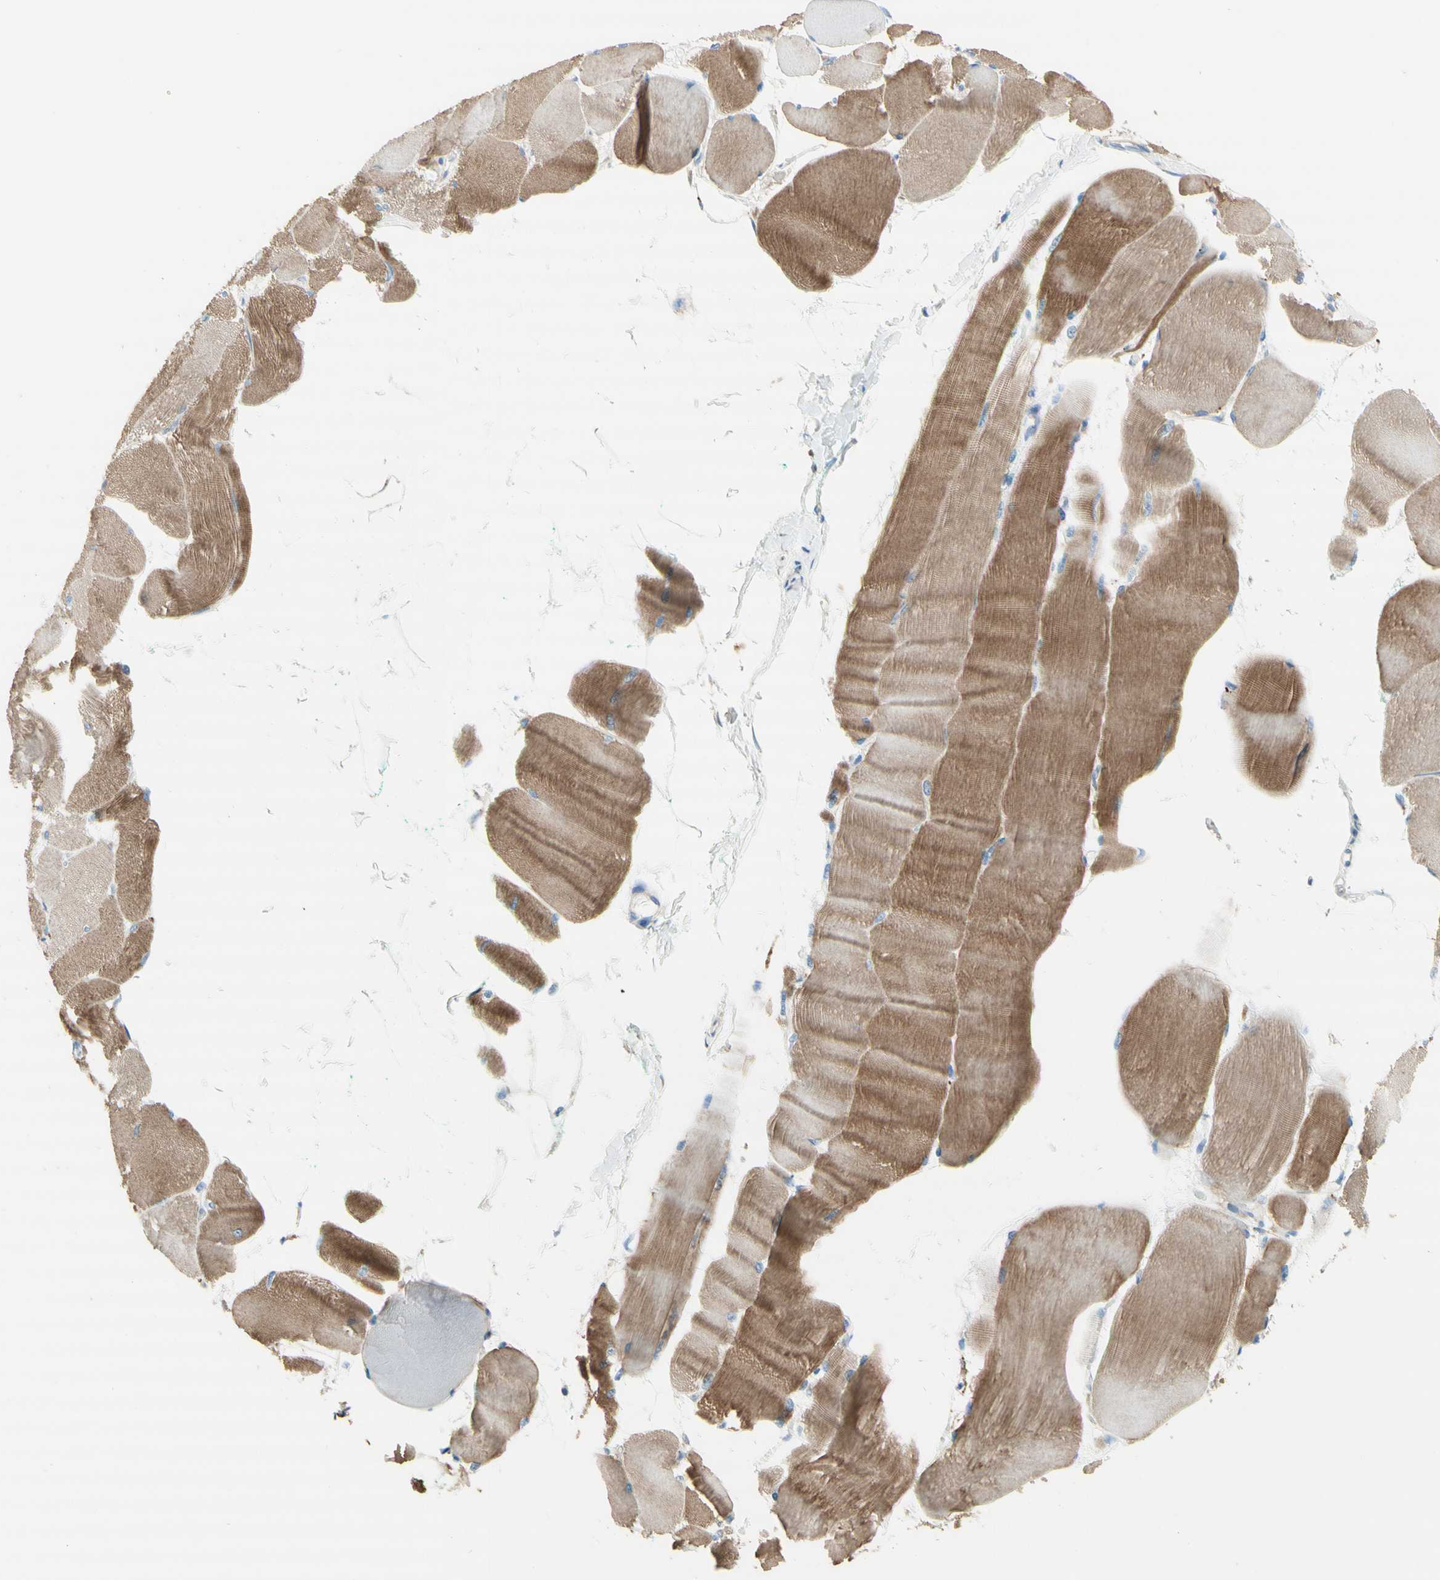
{"staining": {"intensity": "moderate", "quantity": ">75%", "location": "cytoplasmic/membranous"}, "tissue": "skeletal muscle", "cell_type": "Myocytes", "image_type": "normal", "snomed": [{"axis": "morphology", "description": "Normal tissue, NOS"}, {"axis": "morphology", "description": "Squamous cell carcinoma, NOS"}, {"axis": "topography", "description": "Skeletal muscle"}], "caption": "Immunohistochemical staining of unremarkable skeletal muscle reveals >75% levels of moderate cytoplasmic/membranous protein expression in approximately >75% of myocytes.", "gene": "URB2", "patient": {"sex": "male", "age": 51}}